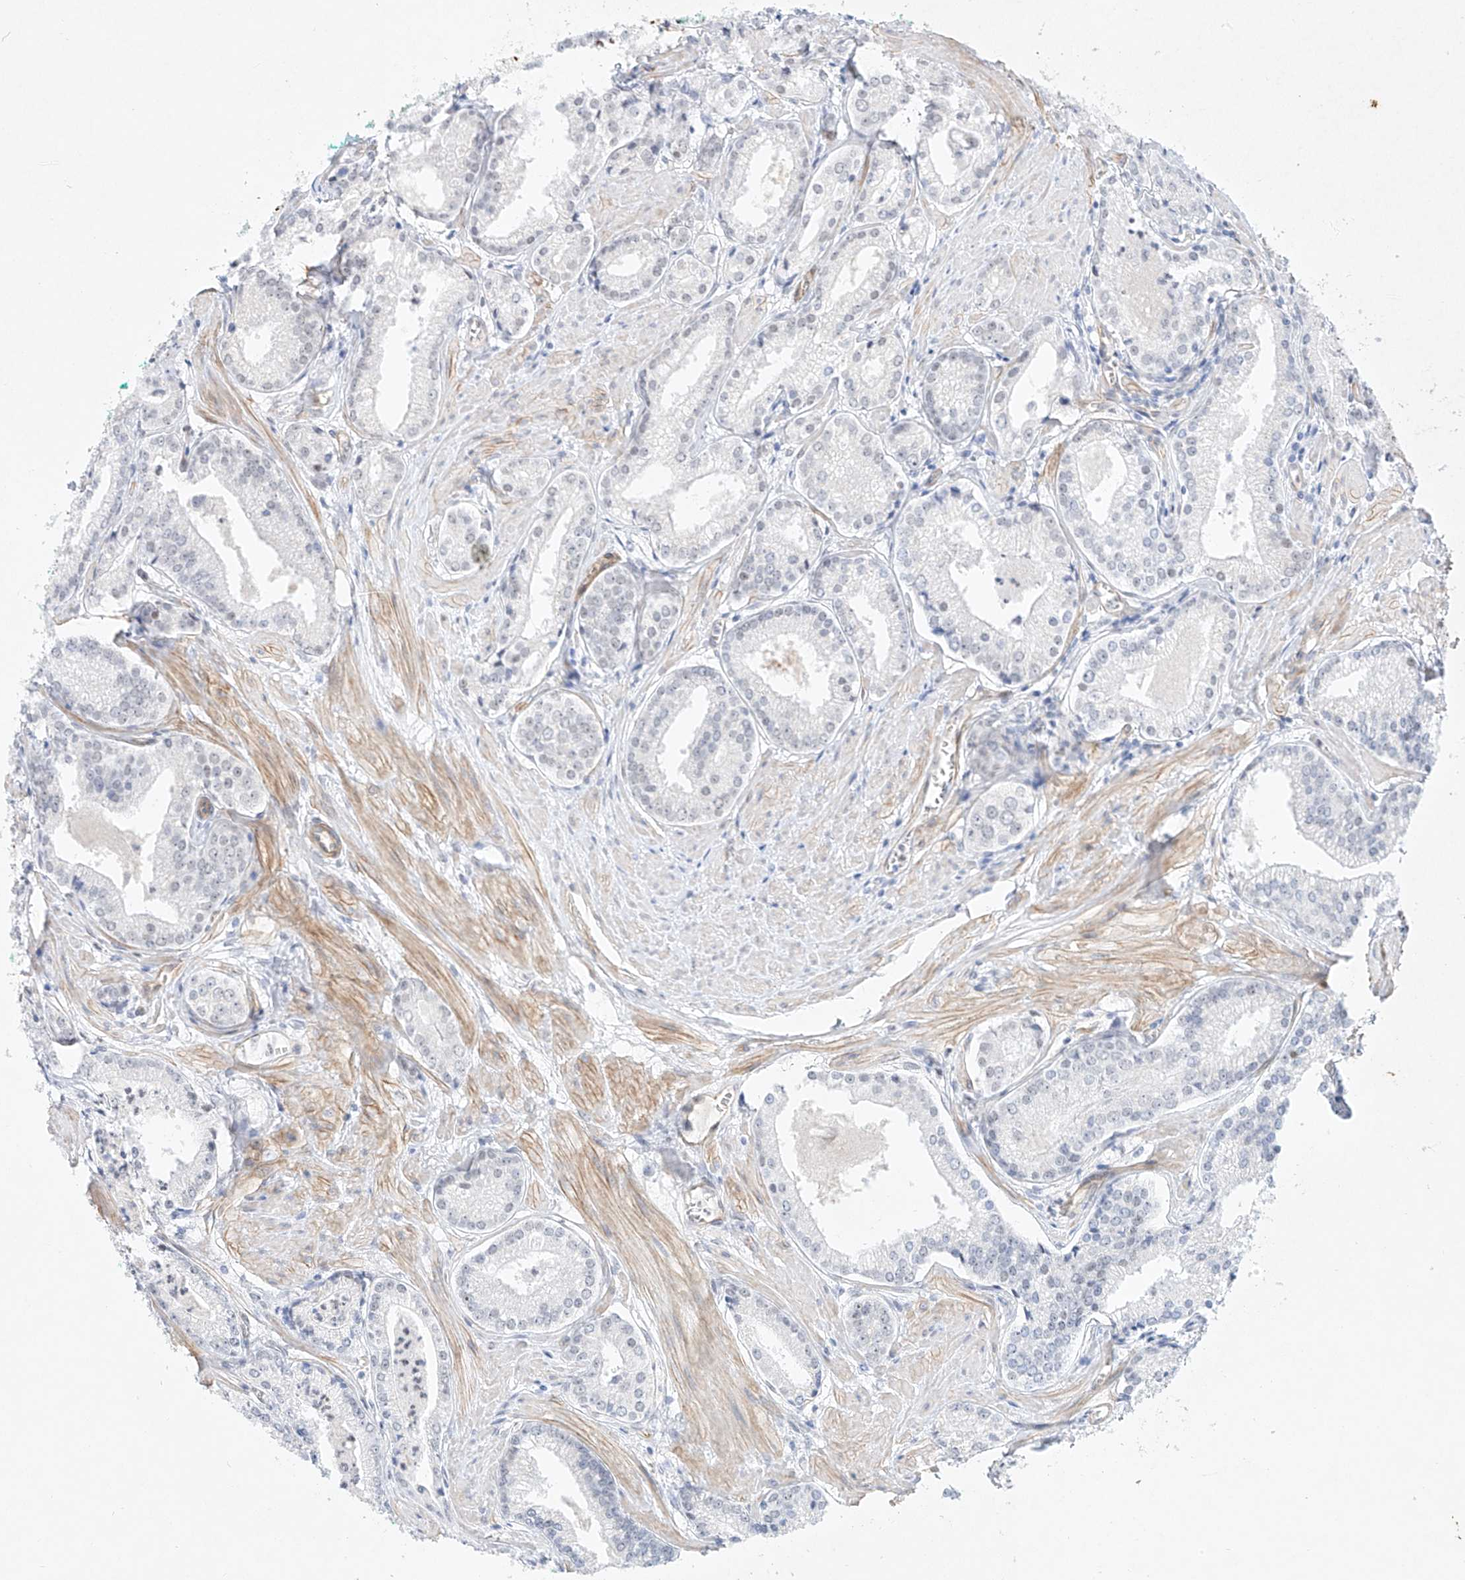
{"staining": {"intensity": "negative", "quantity": "none", "location": "none"}, "tissue": "prostate cancer", "cell_type": "Tumor cells", "image_type": "cancer", "snomed": [{"axis": "morphology", "description": "Adenocarcinoma, Low grade"}, {"axis": "topography", "description": "Prostate"}], "caption": "An image of human adenocarcinoma (low-grade) (prostate) is negative for staining in tumor cells.", "gene": "REEP2", "patient": {"sex": "male", "age": 54}}